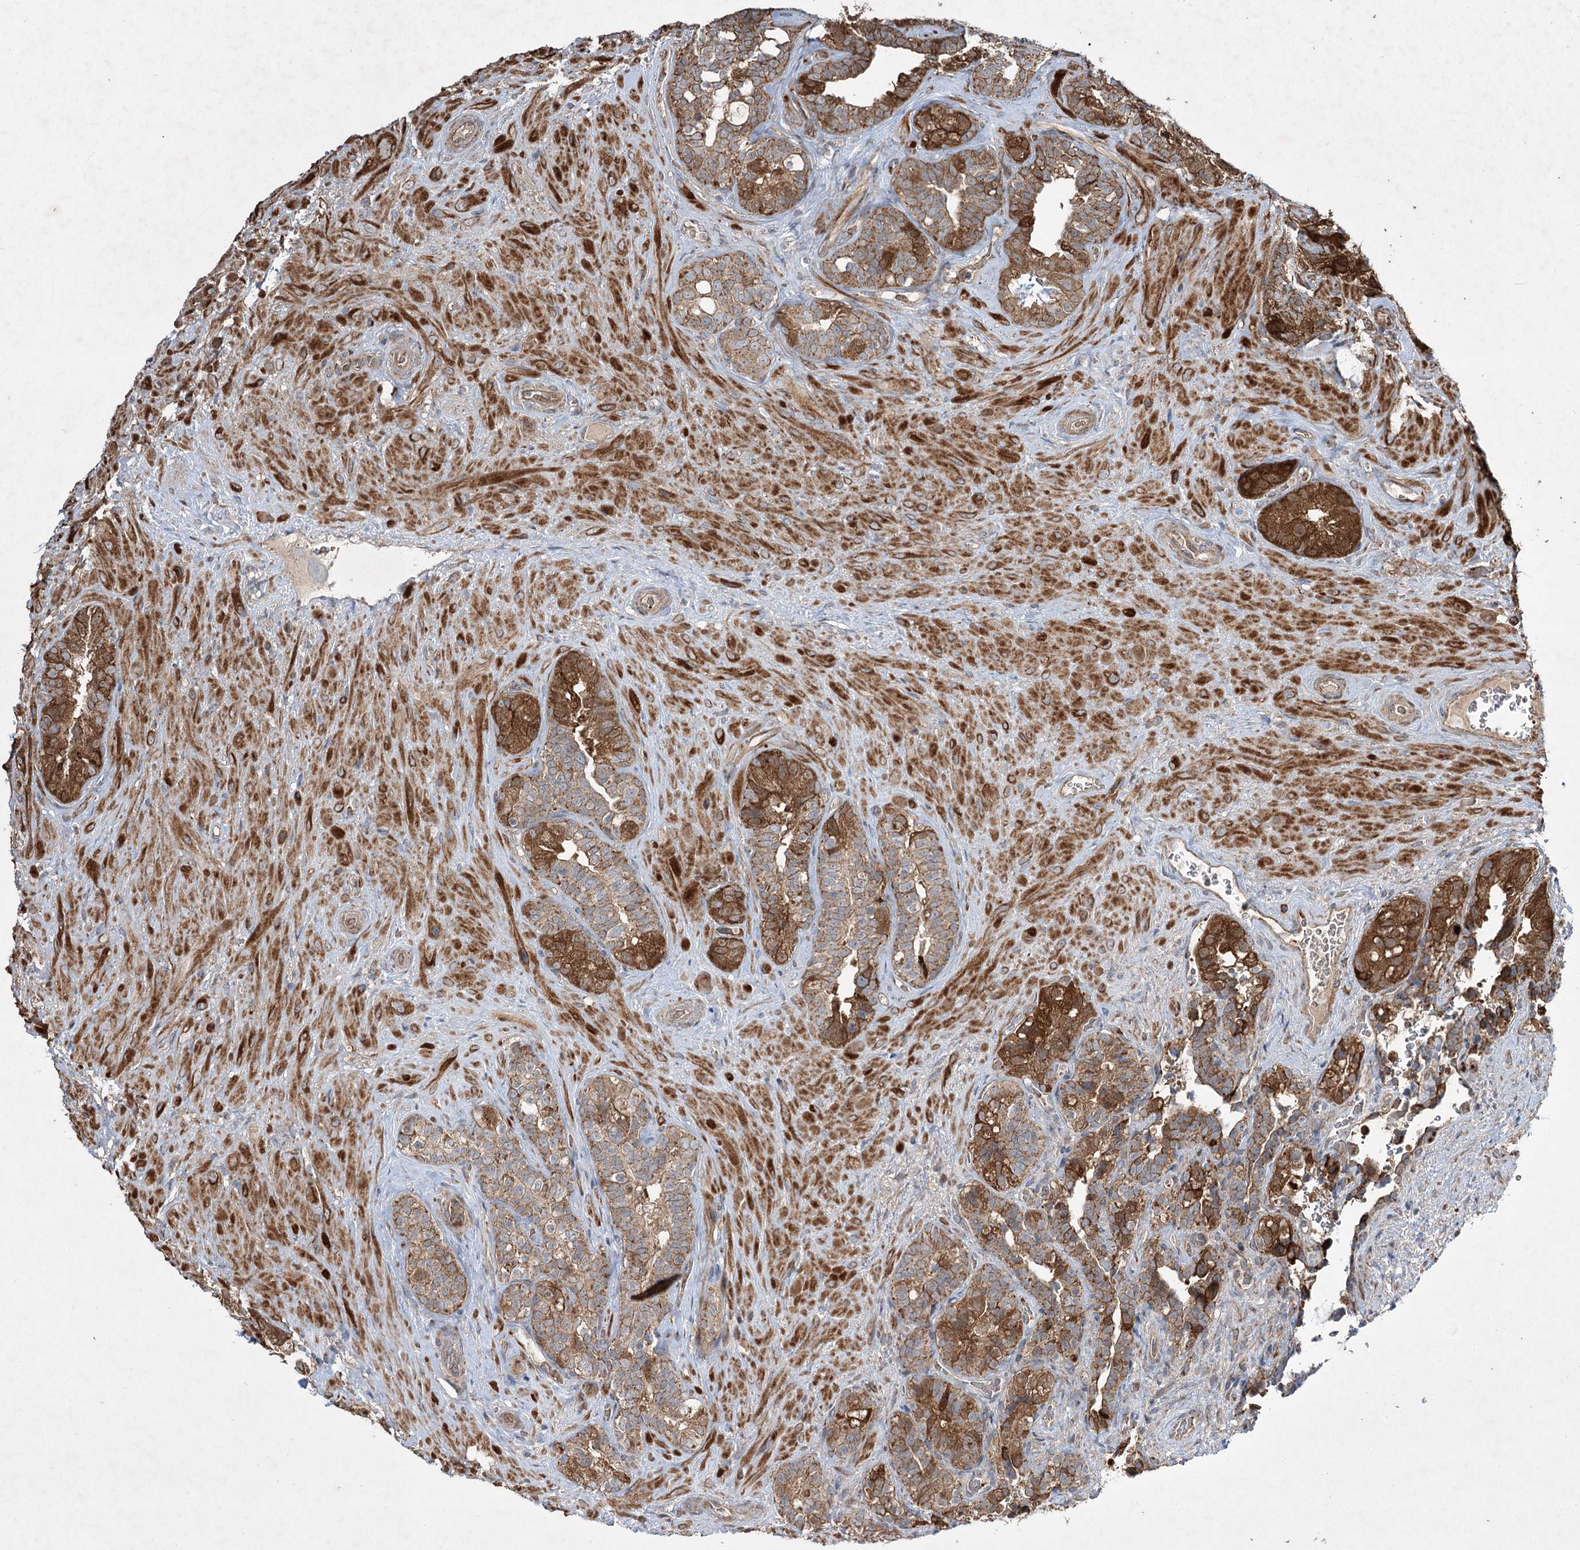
{"staining": {"intensity": "moderate", "quantity": ">75%", "location": "cytoplasmic/membranous"}, "tissue": "seminal vesicle", "cell_type": "Glandular cells", "image_type": "normal", "snomed": [{"axis": "morphology", "description": "Normal tissue, NOS"}, {"axis": "topography", "description": "Seminal veicle"}, {"axis": "topography", "description": "Peripheral nerve tissue"}], "caption": "About >75% of glandular cells in normal human seminal vesicle display moderate cytoplasmic/membranous protein staining as visualized by brown immunohistochemical staining.", "gene": "SERINC5", "patient": {"sex": "male", "age": 67}}